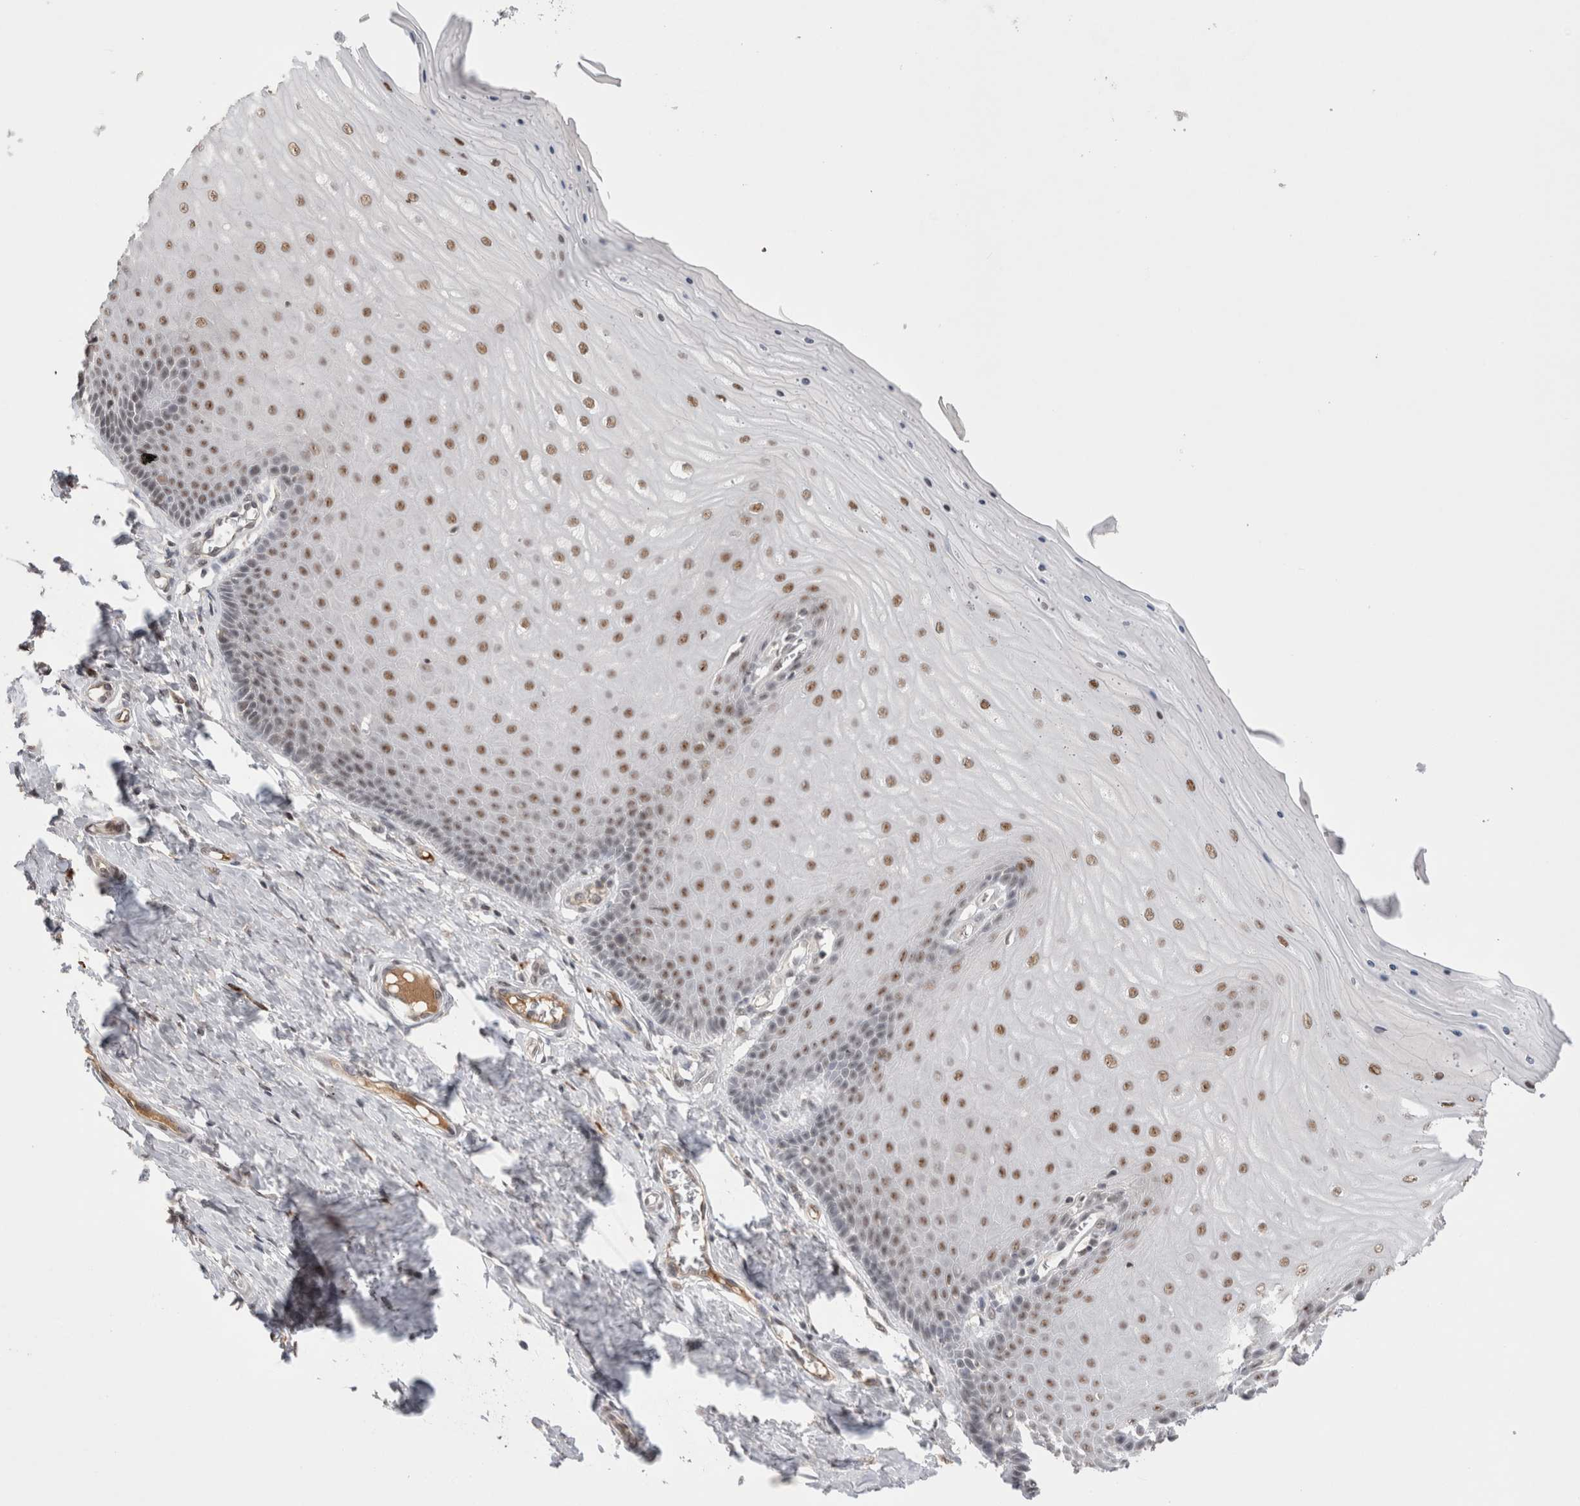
{"staining": {"intensity": "negative", "quantity": "none", "location": "none"}, "tissue": "cervix", "cell_type": "Glandular cells", "image_type": "normal", "snomed": [{"axis": "morphology", "description": "Normal tissue, NOS"}, {"axis": "topography", "description": "Cervix"}], "caption": "This is a micrograph of IHC staining of unremarkable cervix, which shows no staining in glandular cells.", "gene": "ZNF24", "patient": {"sex": "female", "age": 55}}